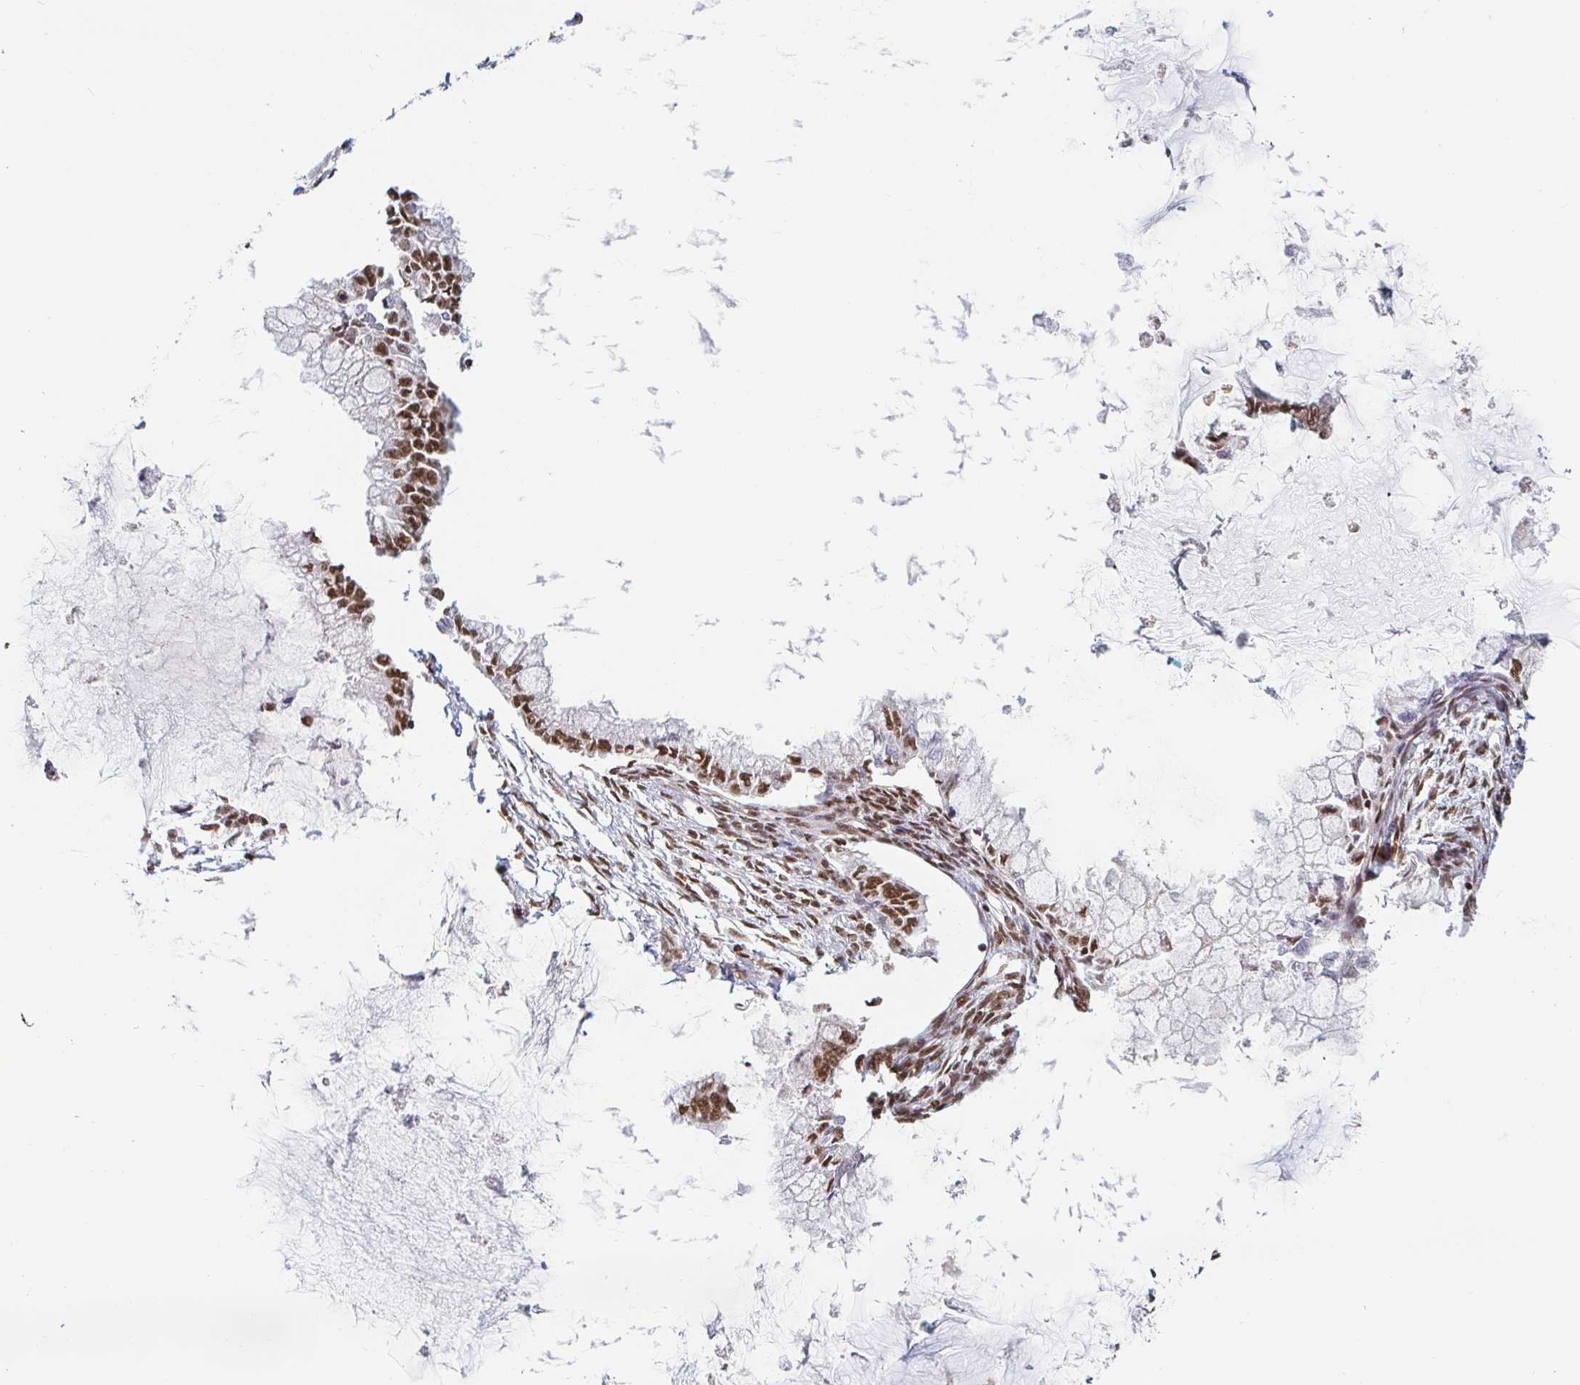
{"staining": {"intensity": "moderate", "quantity": ">75%", "location": "nuclear"}, "tissue": "ovarian cancer", "cell_type": "Tumor cells", "image_type": "cancer", "snomed": [{"axis": "morphology", "description": "Cystadenocarcinoma, mucinous, NOS"}, {"axis": "topography", "description": "Ovary"}], "caption": "Brown immunohistochemical staining in human ovarian mucinous cystadenocarcinoma displays moderate nuclear staining in approximately >75% of tumor cells.", "gene": "RBMX", "patient": {"sex": "female", "age": 34}}